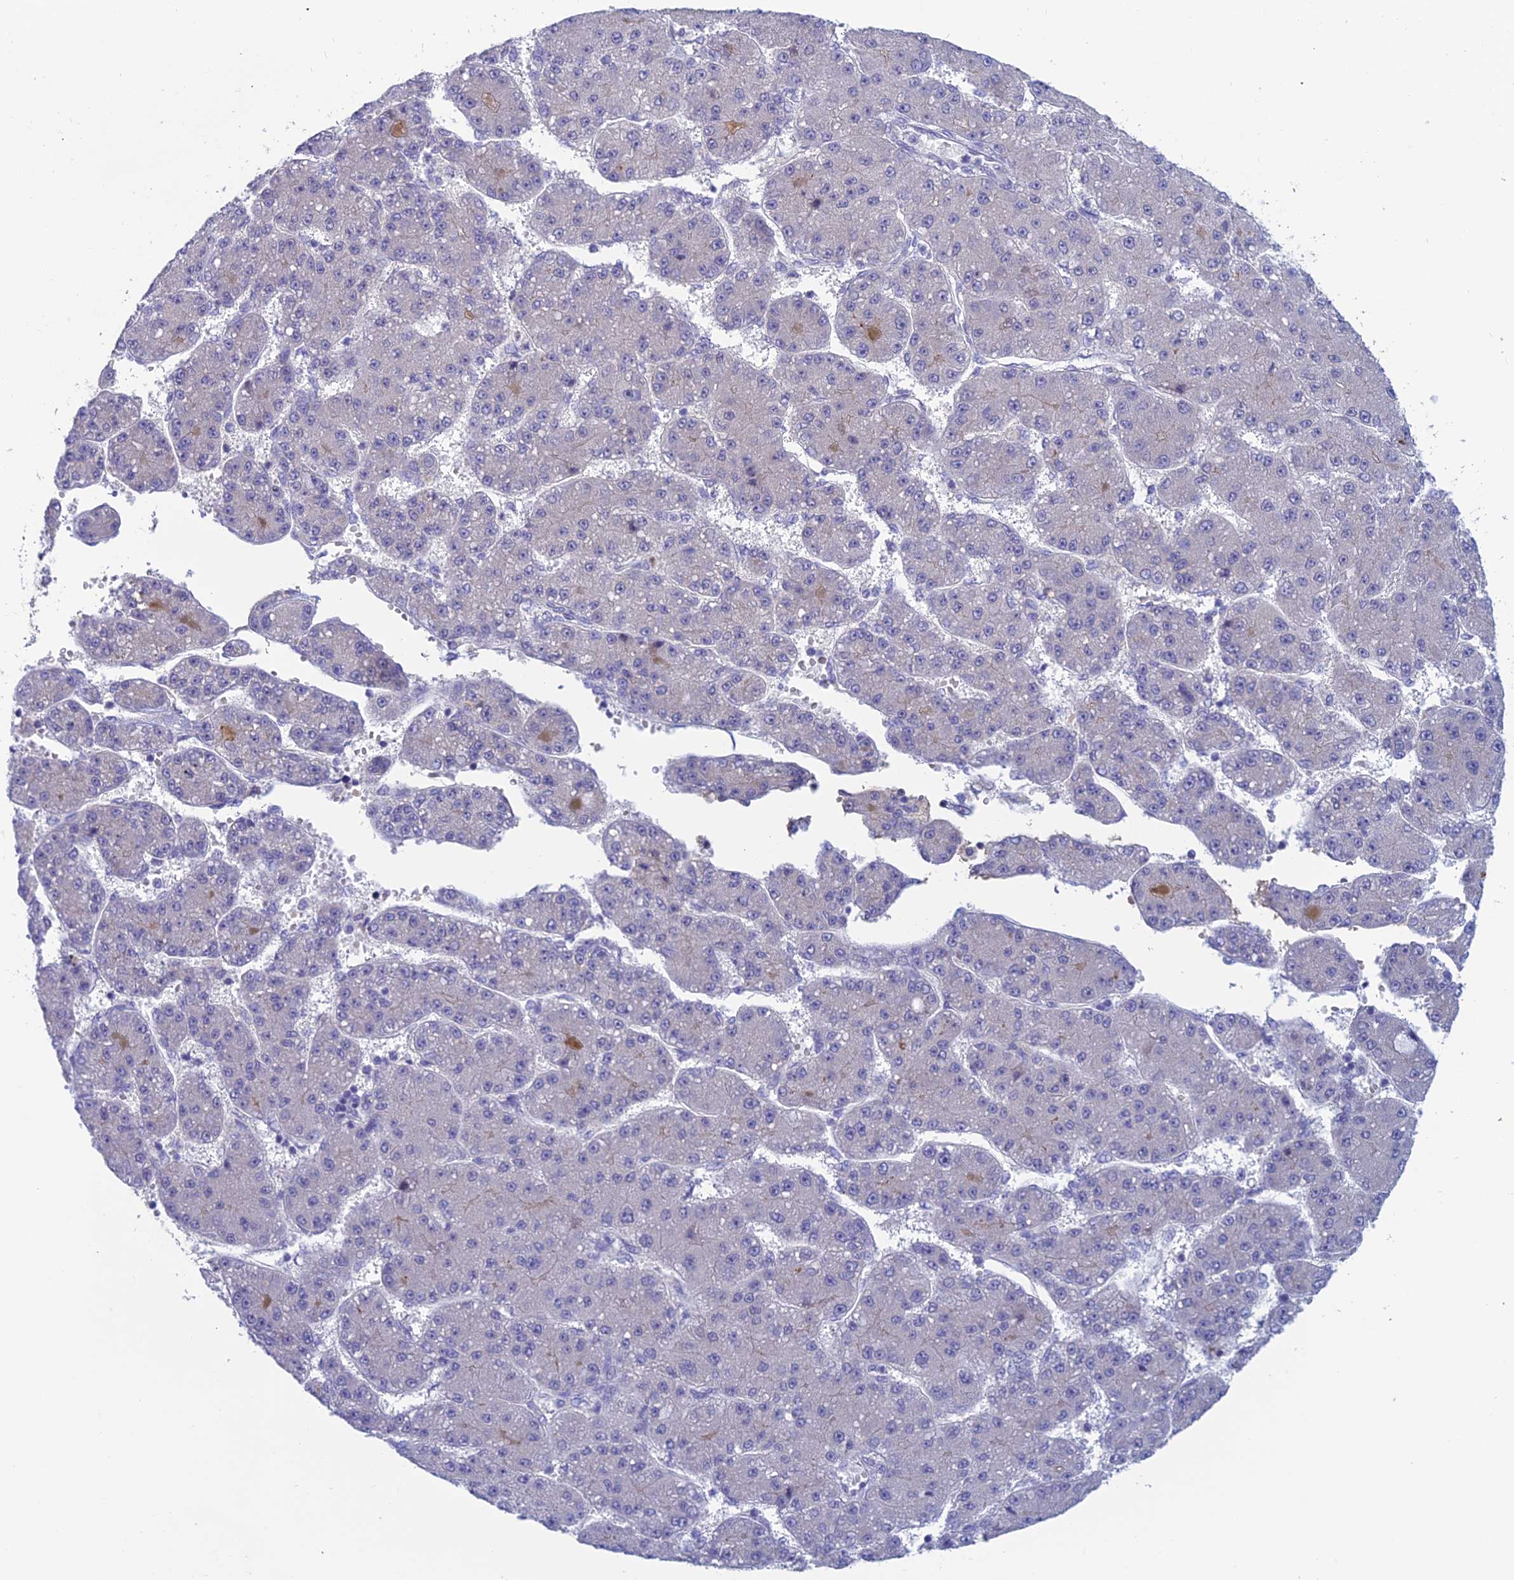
{"staining": {"intensity": "negative", "quantity": "none", "location": "none"}, "tissue": "liver cancer", "cell_type": "Tumor cells", "image_type": "cancer", "snomed": [{"axis": "morphology", "description": "Carcinoma, Hepatocellular, NOS"}, {"axis": "topography", "description": "Liver"}], "caption": "The immunohistochemistry (IHC) micrograph has no significant staining in tumor cells of liver cancer tissue. (DAB (3,3'-diaminobenzidine) immunohistochemistry (IHC), high magnification).", "gene": "XPO7", "patient": {"sex": "male", "age": 67}}